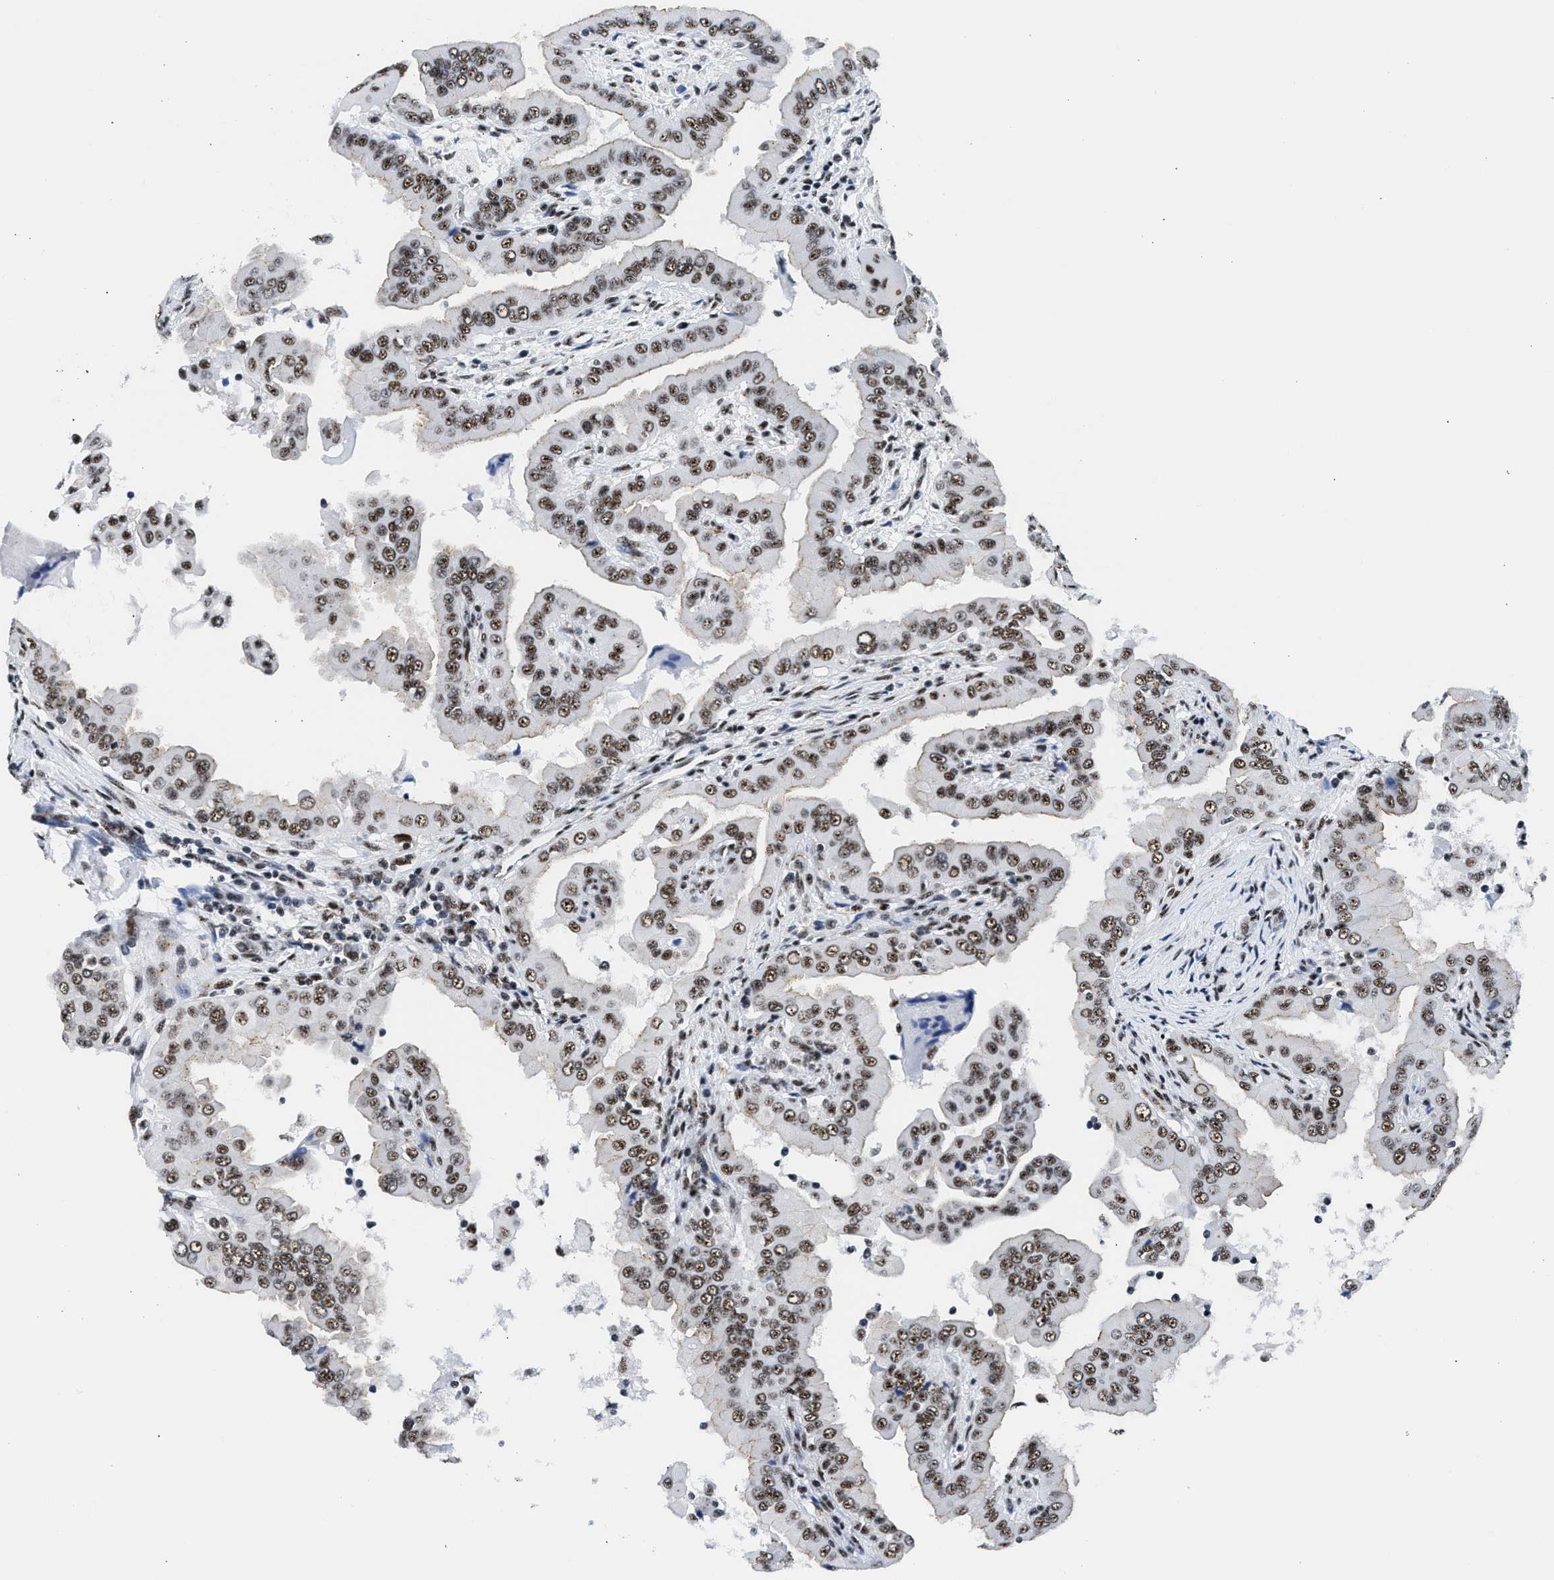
{"staining": {"intensity": "moderate", "quantity": ">75%", "location": "nuclear"}, "tissue": "thyroid cancer", "cell_type": "Tumor cells", "image_type": "cancer", "snomed": [{"axis": "morphology", "description": "Papillary adenocarcinoma, NOS"}, {"axis": "topography", "description": "Thyroid gland"}], "caption": "This is a micrograph of IHC staining of thyroid cancer (papillary adenocarcinoma), which shows moderate expression in the nuclear of tumor cells.", "gene": "RBM8A", "patient": {"sex": "male", "age": 33}}